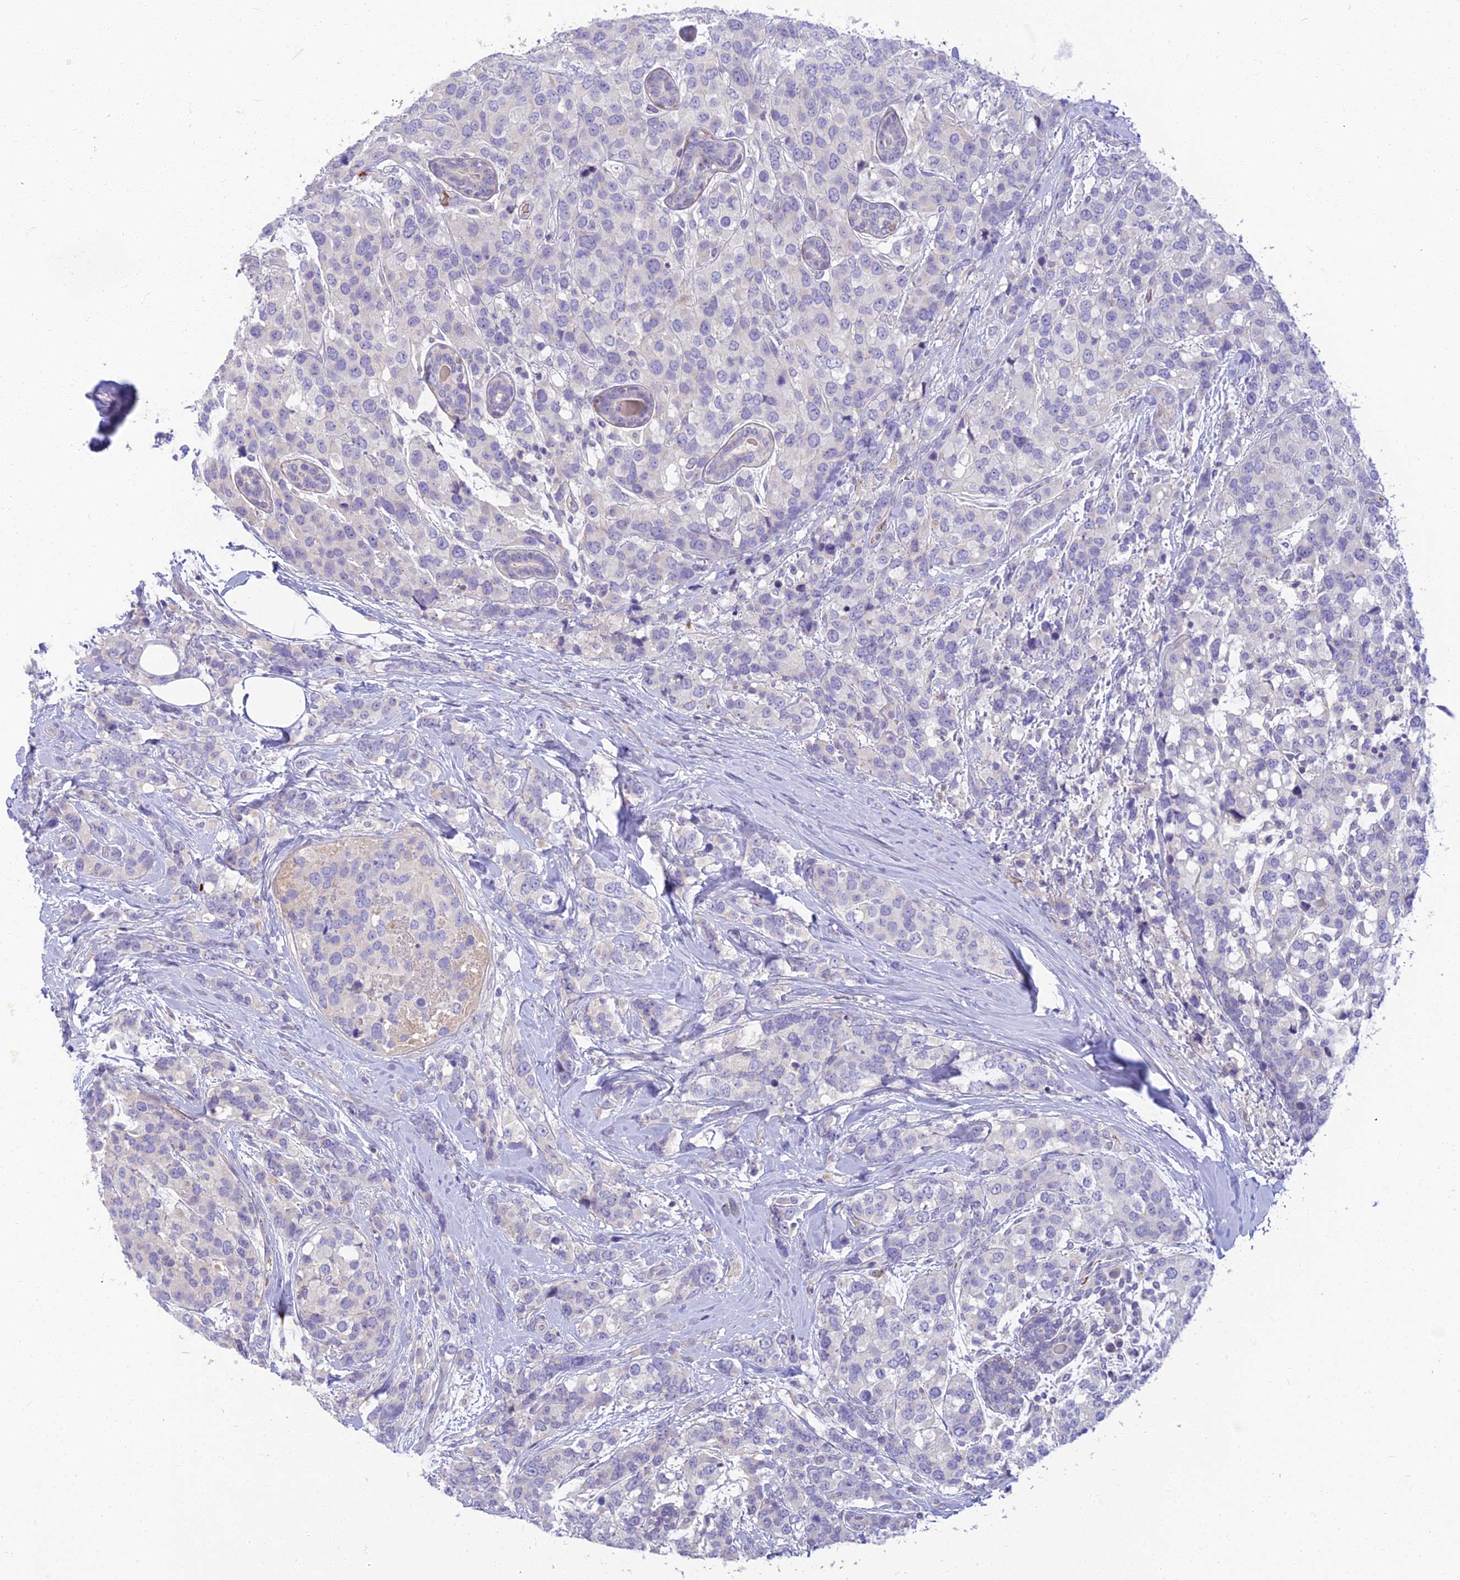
{"staining": {"intensity": "negative", "quantity": "none", "location": "none"}, "tissue": "breast cancer", "cell_type": "Tumor cells", "image_type": "cancer", "snomed": [{"axis": "morphology", "description": "Lobular carcinoma"}, {"axis": "topography", "description": "Breast"}], "caption": "Immunohistochemical staining of human breast lobular carcinoma reveals no significant staining in tumor cells. (Immunohistochemistry (ihc), brightfield microscopy, high magnification).", "gene": "CLIP4", "patient": {"sex": "female", "age": 59}}